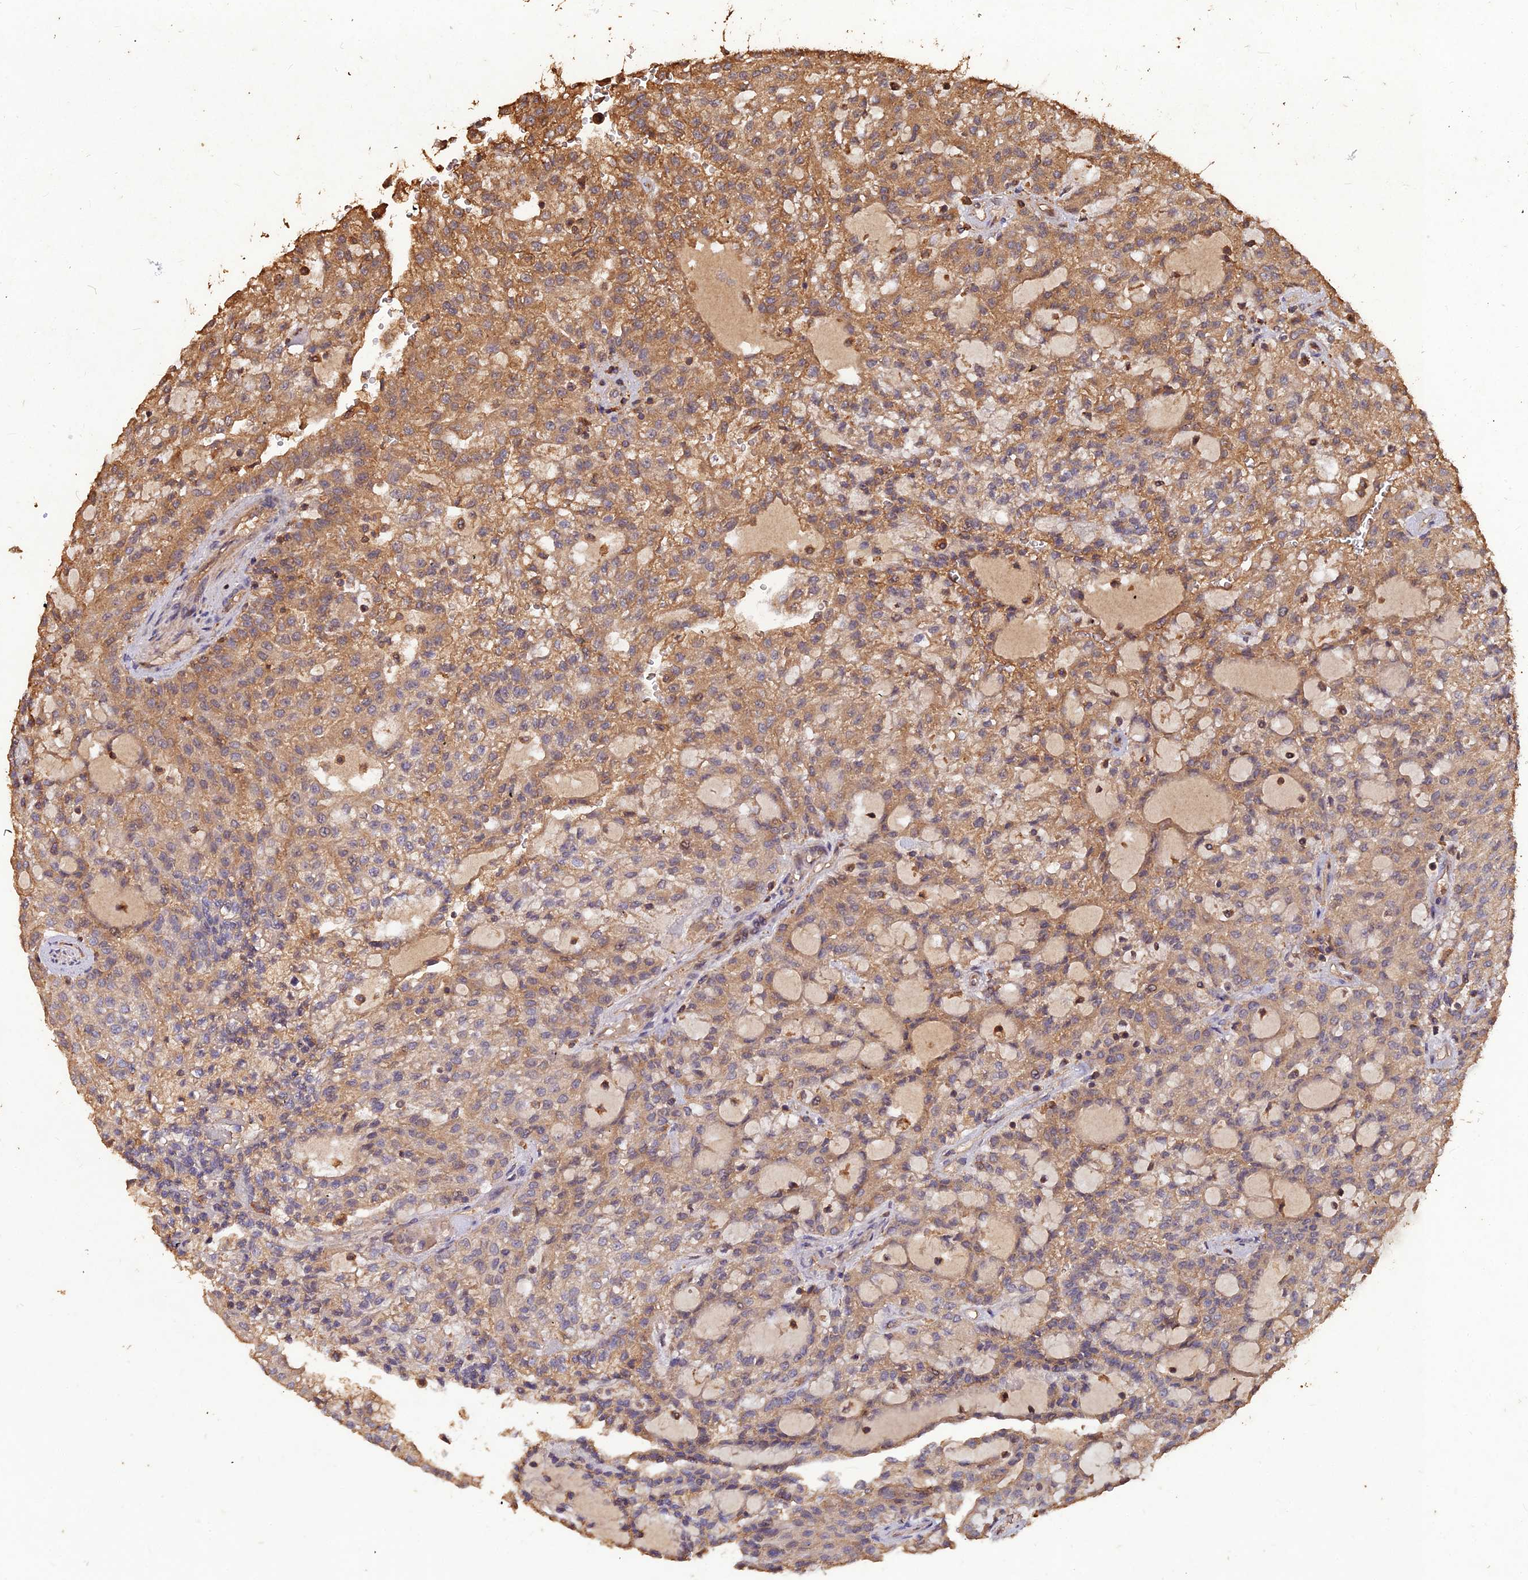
{"staining": {"intensity": "moderate", "quantity": ">75%", "location": "cytoplasmic/membranous"}, "tissue": "renal cancer", "cell_type": "Tumor cells", "image_type": "cancer", "snomed": [{"axis": "morphology", "description": "Adenocarcinoma, NOS"}, {"axis": "topography", "description": "Kidney"}], "caption": "High-magnification brightfield microscopy of renal adenocarcinoma stained with DAB (3,3'-diaminobenzidine) (brown) and counterstained with hematoxylin (blue). tumor cells exhibit moderate cytoplasmic/membranous staining is present in approximately>75% of cells. The staining is performed using DAB brown chromogen to label protein expression. The nuclei are counter-stained blue using hematoxylin.", "gene": "SYMPK", "patient": {"sex": "male", "age": 63}}